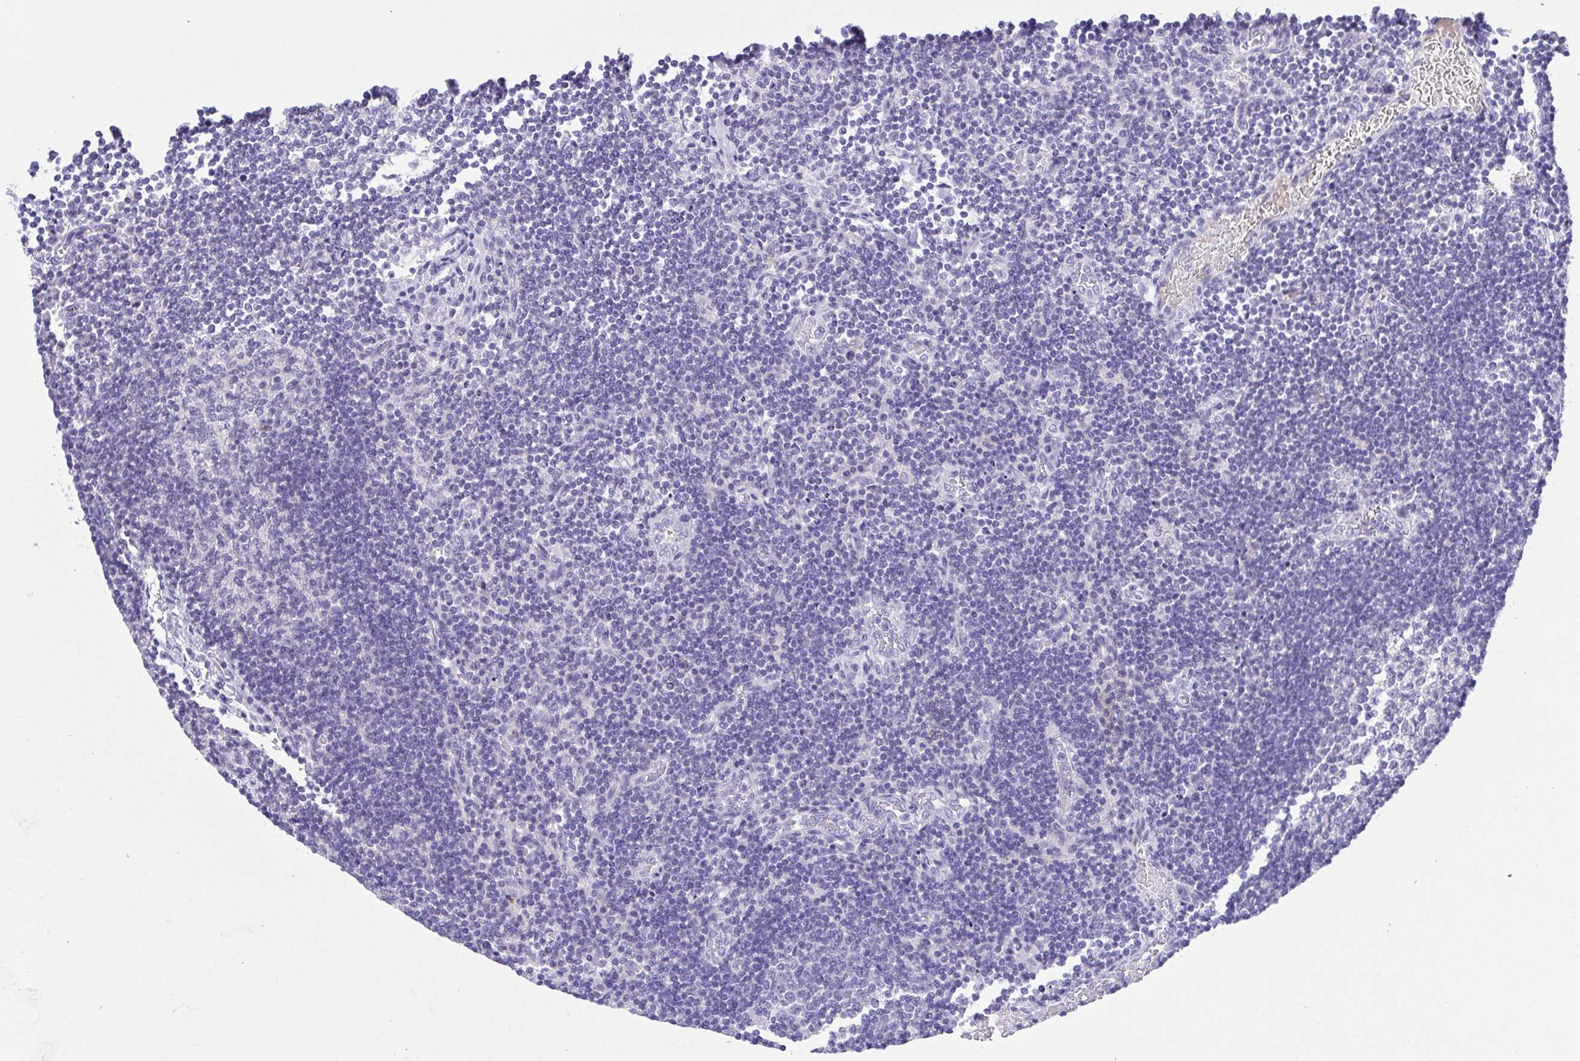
{"staining": {"intensity": "negative", "quantity": "none", "location": "none"}, "tissue": "lymph node", "cell_type": "Germinal center cells", "image_type": "normal", "snomed": [{"axis": "morphology", "description": "Normal tissue, NOS"}, {"axis": "topography", "description": "Lymph node"}], "caption": "The photomicrograph displays no staining of germinal center cells in normal lymph node.", "gene": "SPATA4", "patient": {"sex": "male", "age": 67}}